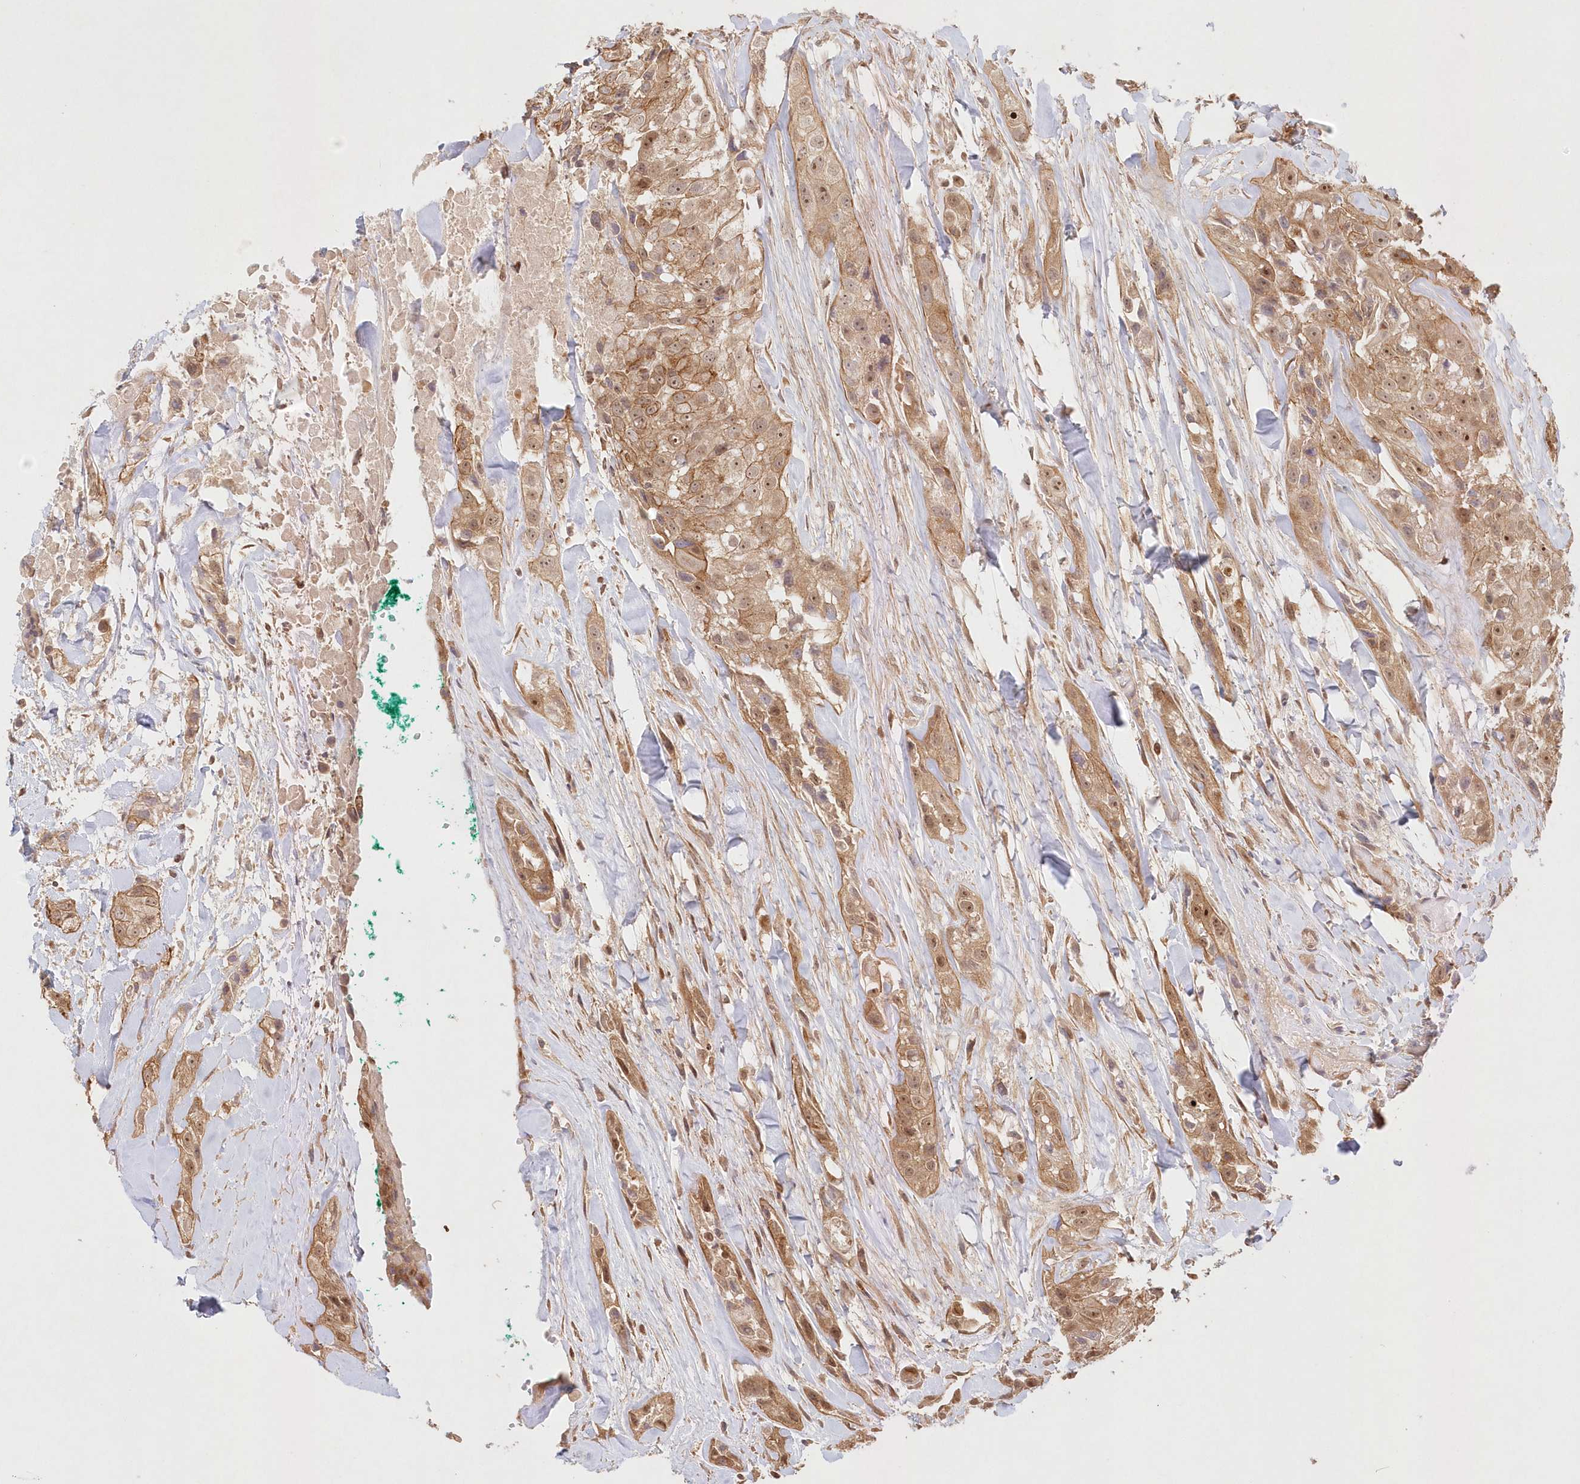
{"staining": {"intensity": "moderate", "quantity": ">75%", "location": "cytoplasmic/membranous,nuclear"}, "tissue": "head and neck cancer", "cell_type": "Tumor cells", "image_type": "cancer", "snomed": [{"axis": "morphology", "description": "Normal tissue, NOS"}, {"axis": "morphology", "description": "Squamous cell carcinoma, NOS"}, {"axis": "topography", "description": "Skeletal muscle"}, {"axis": "topography", "description": "Head-Neck"}], "caption": "Squamous cell carcinoma (head and neck) stained with DAB immunohistochemistry (IHC) reveals medium levels of moderate cytoplasmic/membranous and nuclear staining in approximately >75% of tumor cells. (DAB IHC with brightfield microscopy, high magnification).", "gene": "KIAA0232", "patient": {"sex": "male", "age": 51}}